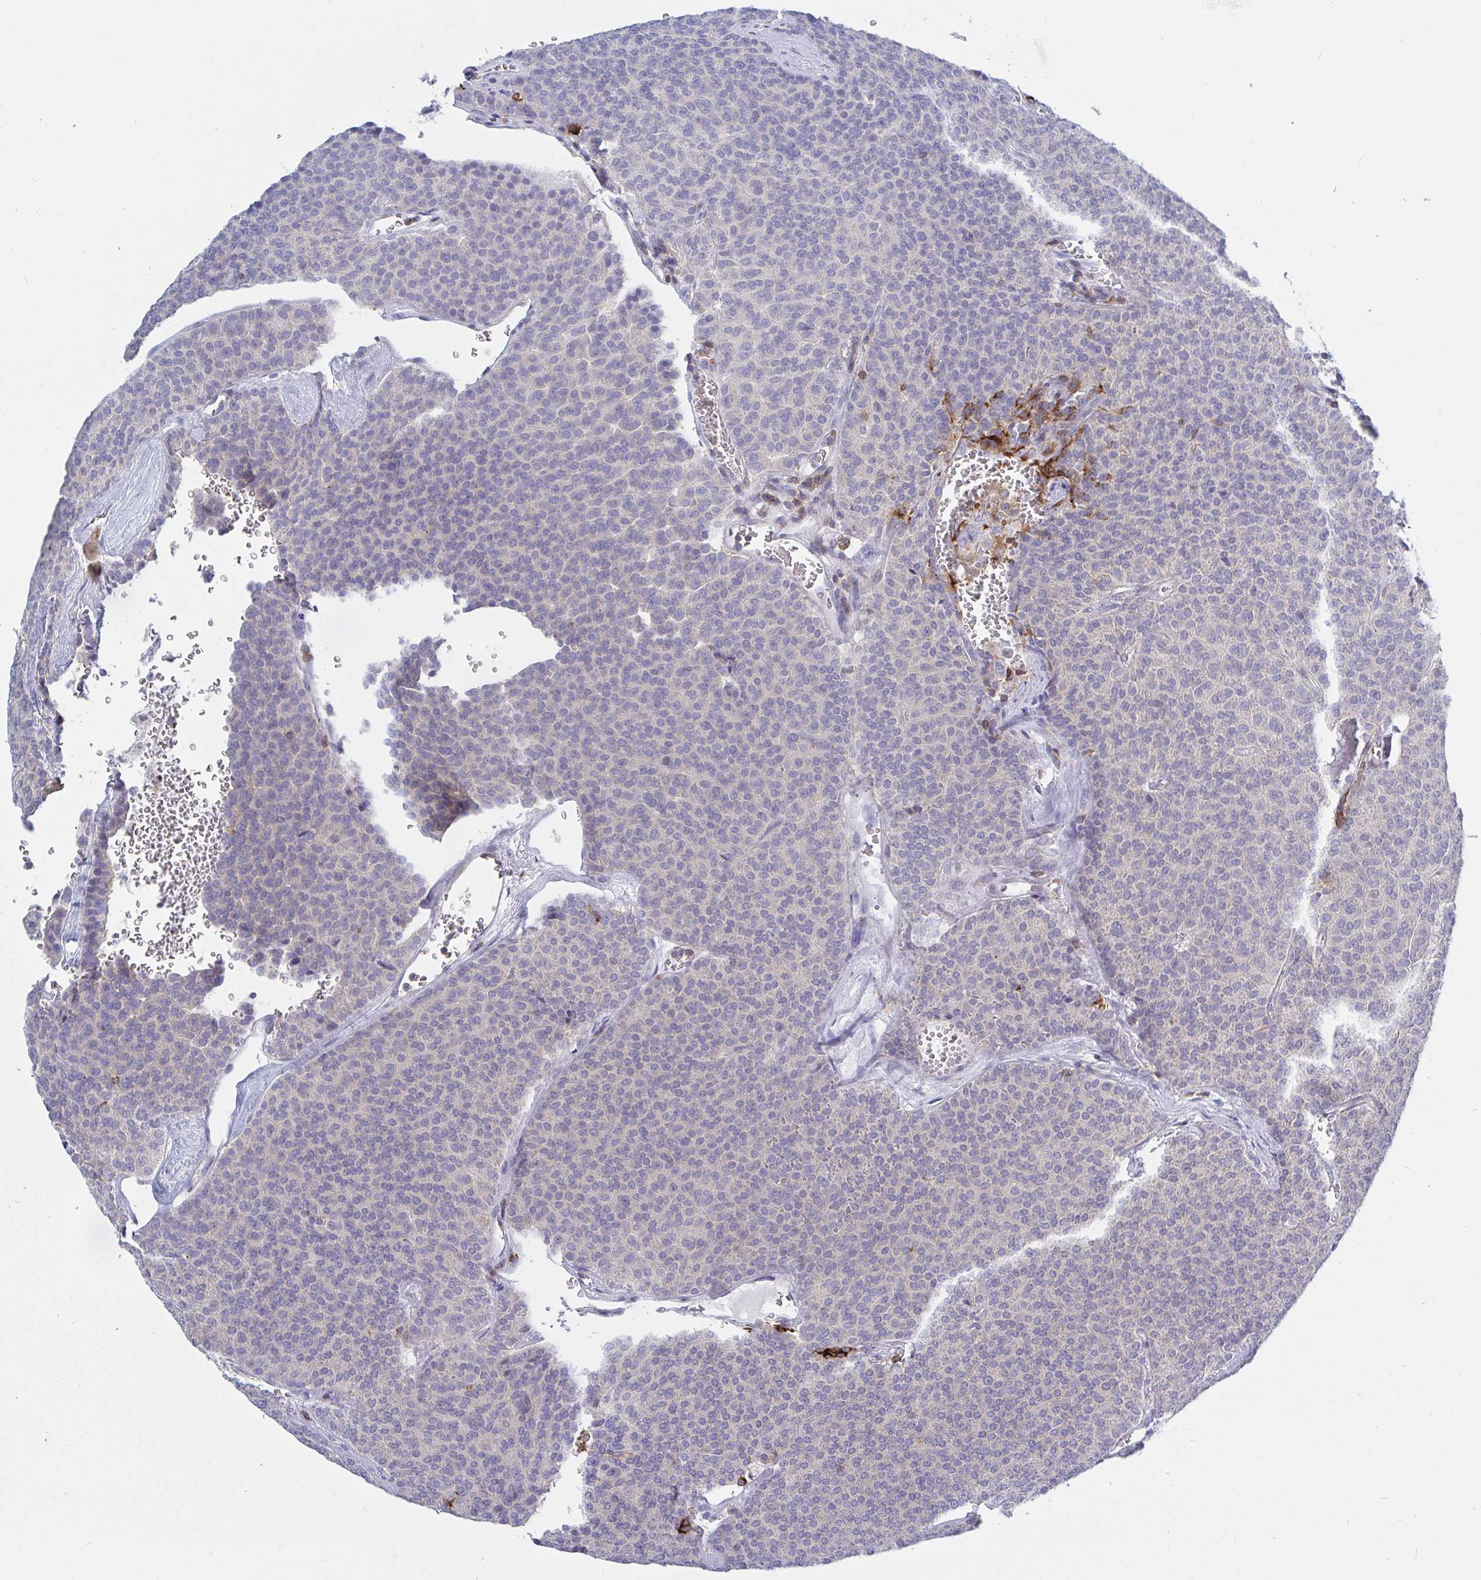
{"staining": {"intensity": "negative", "quantity": "none", "location": "none"}, "tissue": "carcinoid", "cell_type": "Tumor cells", "image_type": "cancer", "snomed": [{"axis": "morphology", "description": "Carcinoid, malignant, NOS"}, {"axis": "topography", "description": "Lung"}], "caption": "Tumor cells show no significant positivity in carcinoid (malignant).", "gene": "FRMD3", "patient": {"sex": "male", "age": 61}}